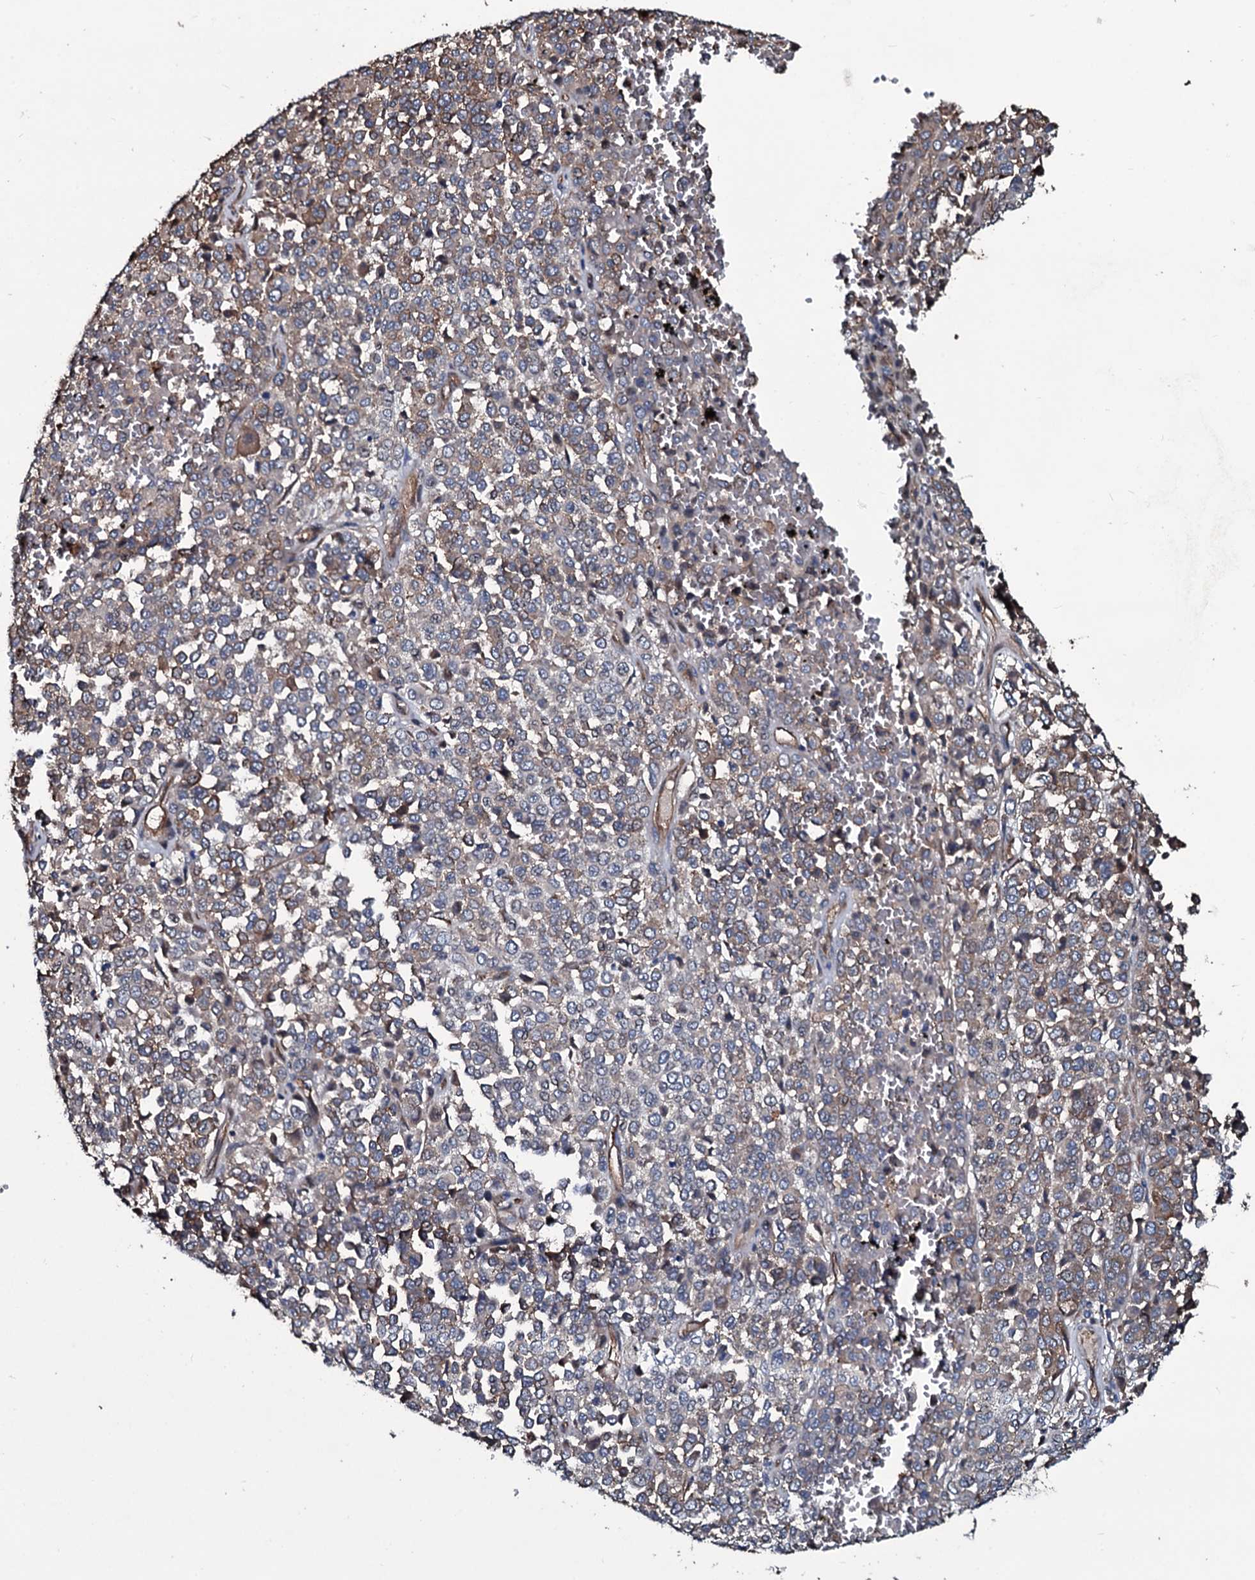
{"staining": {"intensity": "weak", "quantity": "25%-75%", "location": "cytoplasmic/membranous"}, "tissue": "melanoma", "cell_type": "Tumor cells", "image_type": "cancer", "snomed": [{"axis": "morphology", "description": "Malignant melanoma, Metastatic site"}, {"axis": "topography", "description": "Pancreas"}], "caption": "Protein analysis of malignant melanoma (metastatic site) tissue shows weak cytoplasmic/membranous staining in approximately 25%-75% of tumor cells.", "gene": "DMAC2", "patient": {"sex": "female", "age": 30}}